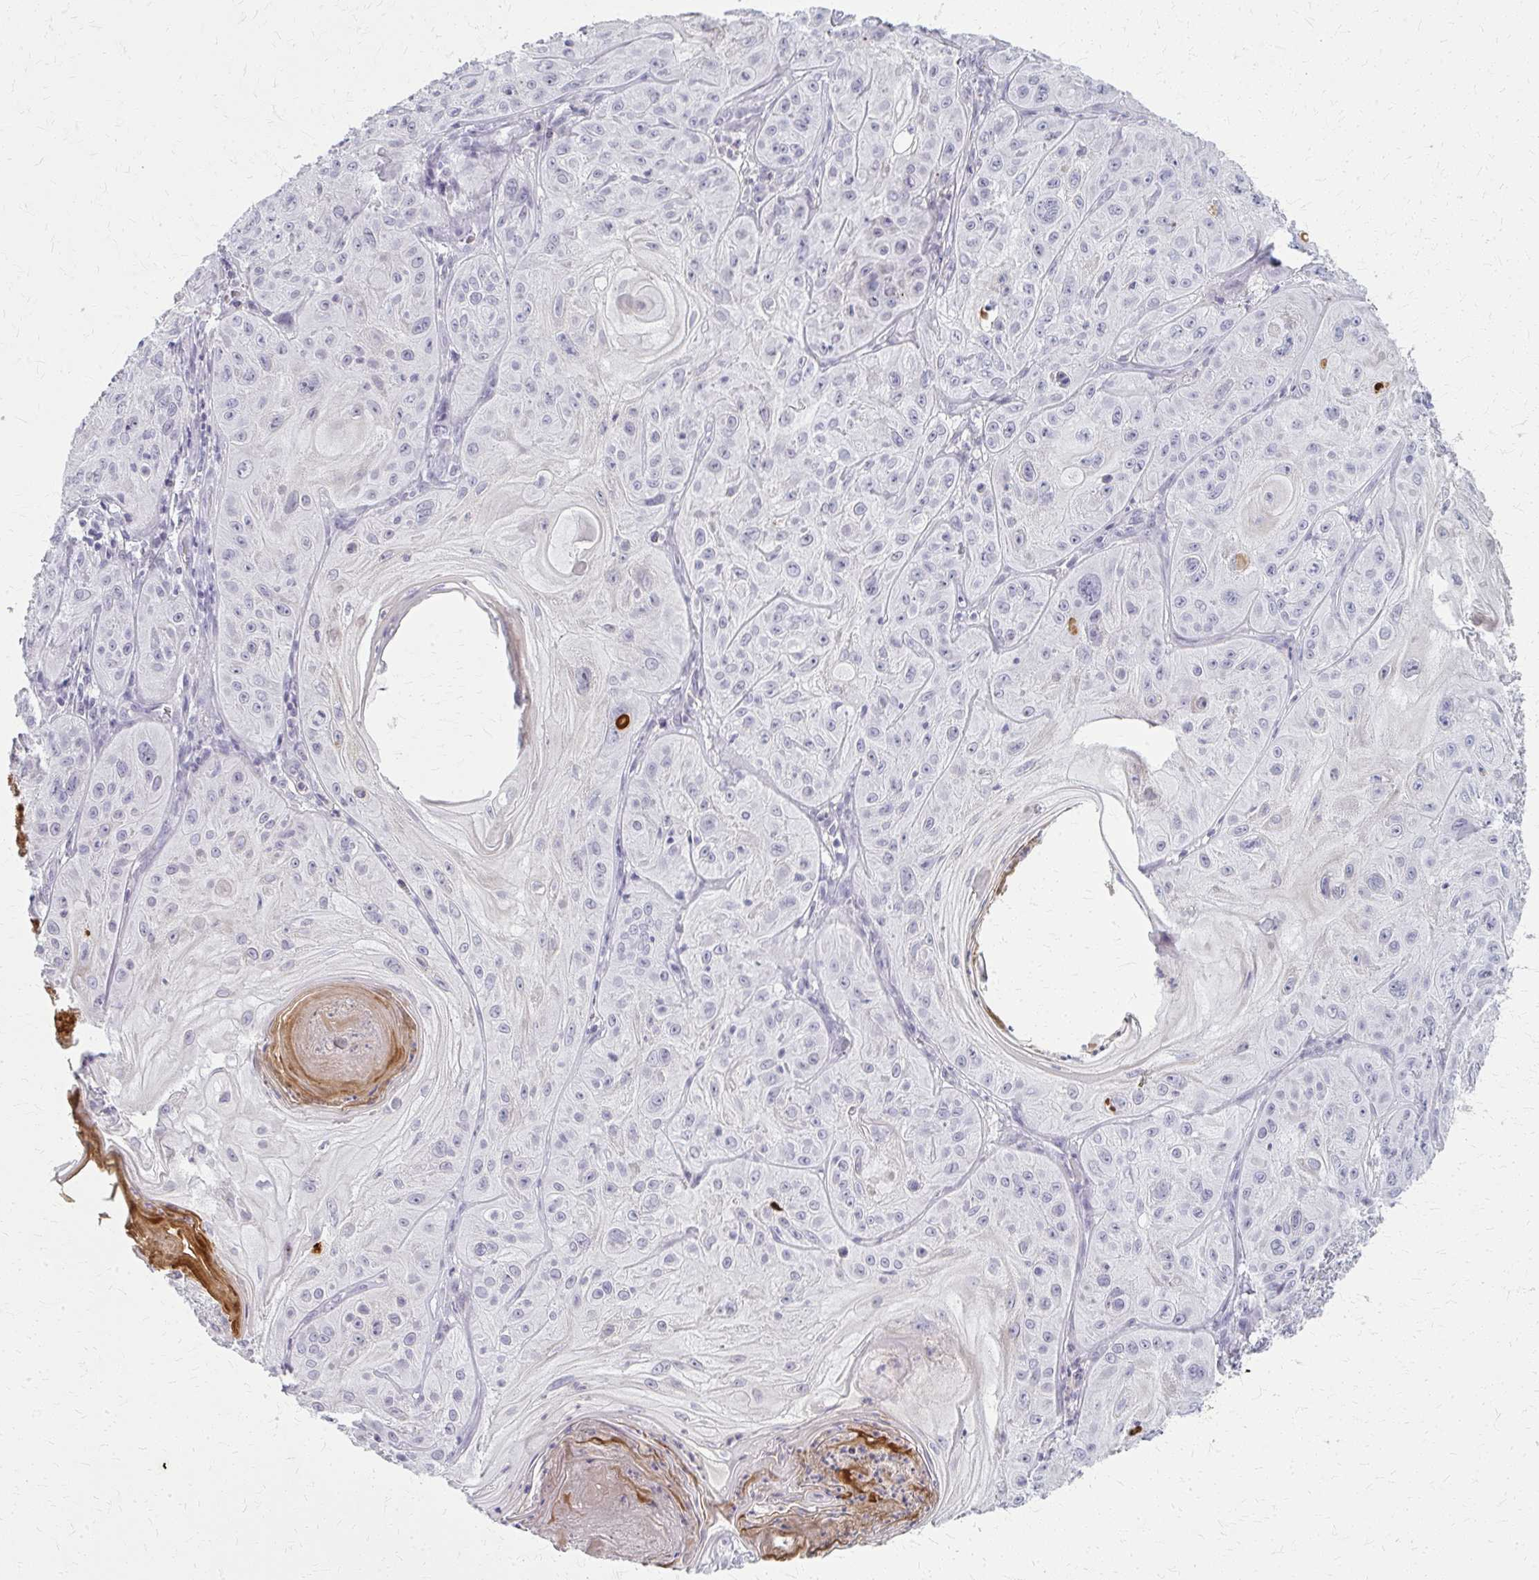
{"staining": {"intensity": "negative", "quantity": "none", "location": "none"}, "tissue": "skin cancer", "cell_type": "Tumor cells", "image_type": "cancer", "snomed": [{"axis": "morphology", "description": "Squamous cell carcinoma, NOS"}, {"axis": "topography", "description": "Skin"}], "caption": "Immunohistochemistry (IHC) of skin cancer reveals no expression in tumor cells. Brightfield microscopy of immunohistochemistry (IHC) stained with DAB (brown) and hematoxylin (blue), captured at high magnification.", "gene": "CASQ2", "patient": {"sex": "male", "age": 85}}